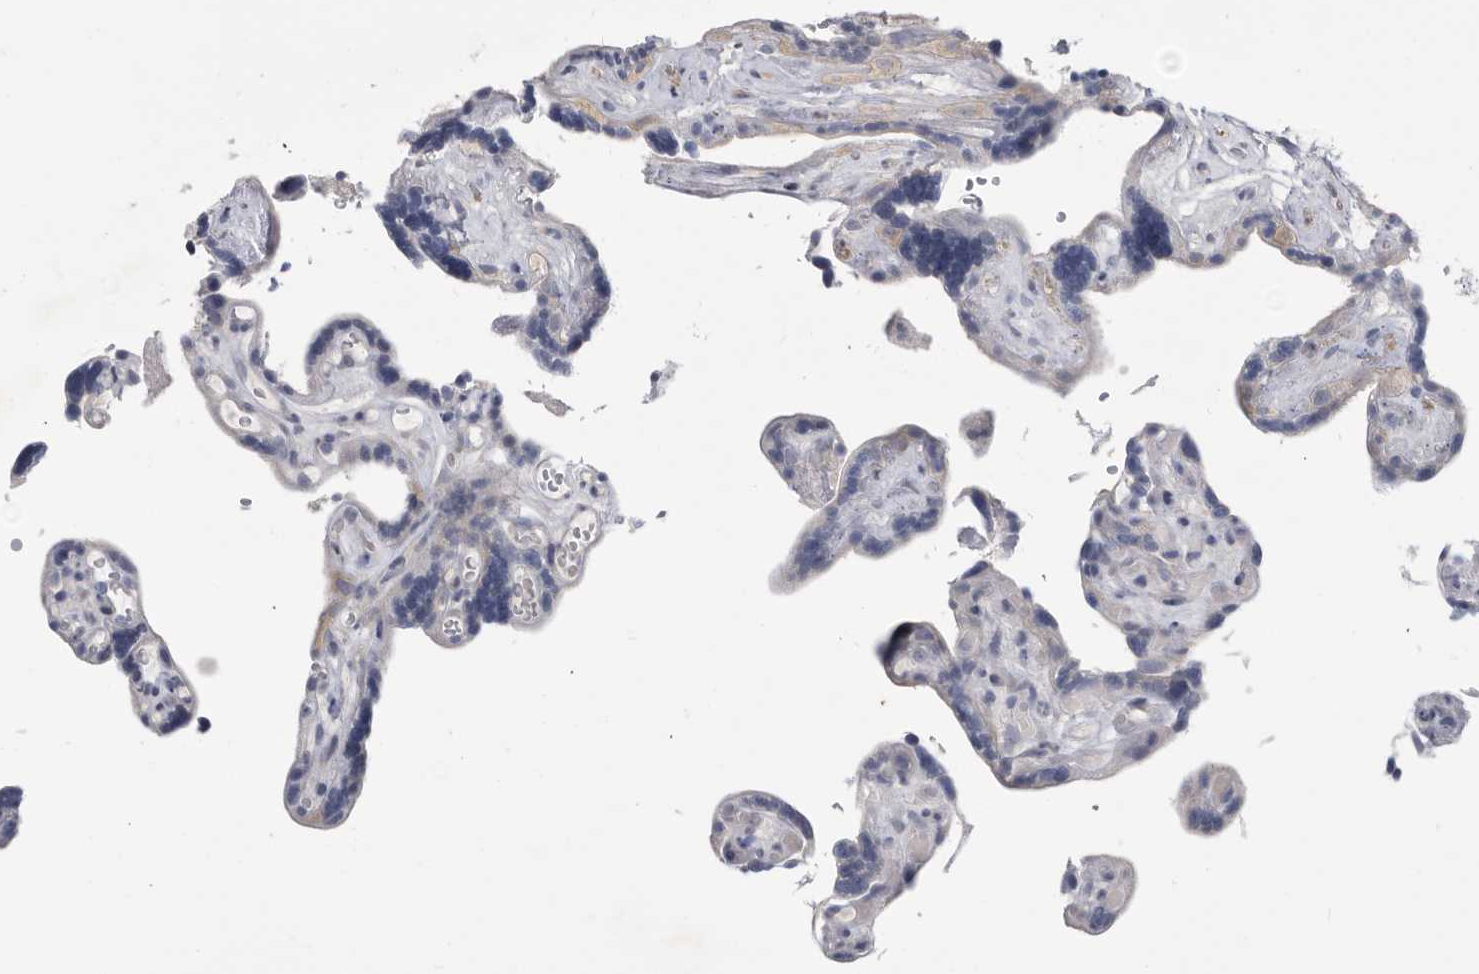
{"staining": {"intensity": "negative", "quantity": "none", "location": "none"}, "tissue": "placenta", "cell_type": "Decidual cells", "image_type": "normal", "snomed": [{"axis": "morphology", "description": "Normal tissue, NOS"}, {"axis": "topography", "description": "Placenta"}], "caption": "Human placenta stained for a protein using immunohistochemistry exhibits no staining in decidual cells.", "gene": "BTBD6", "patient": {"sex": "female", "age": 30}}